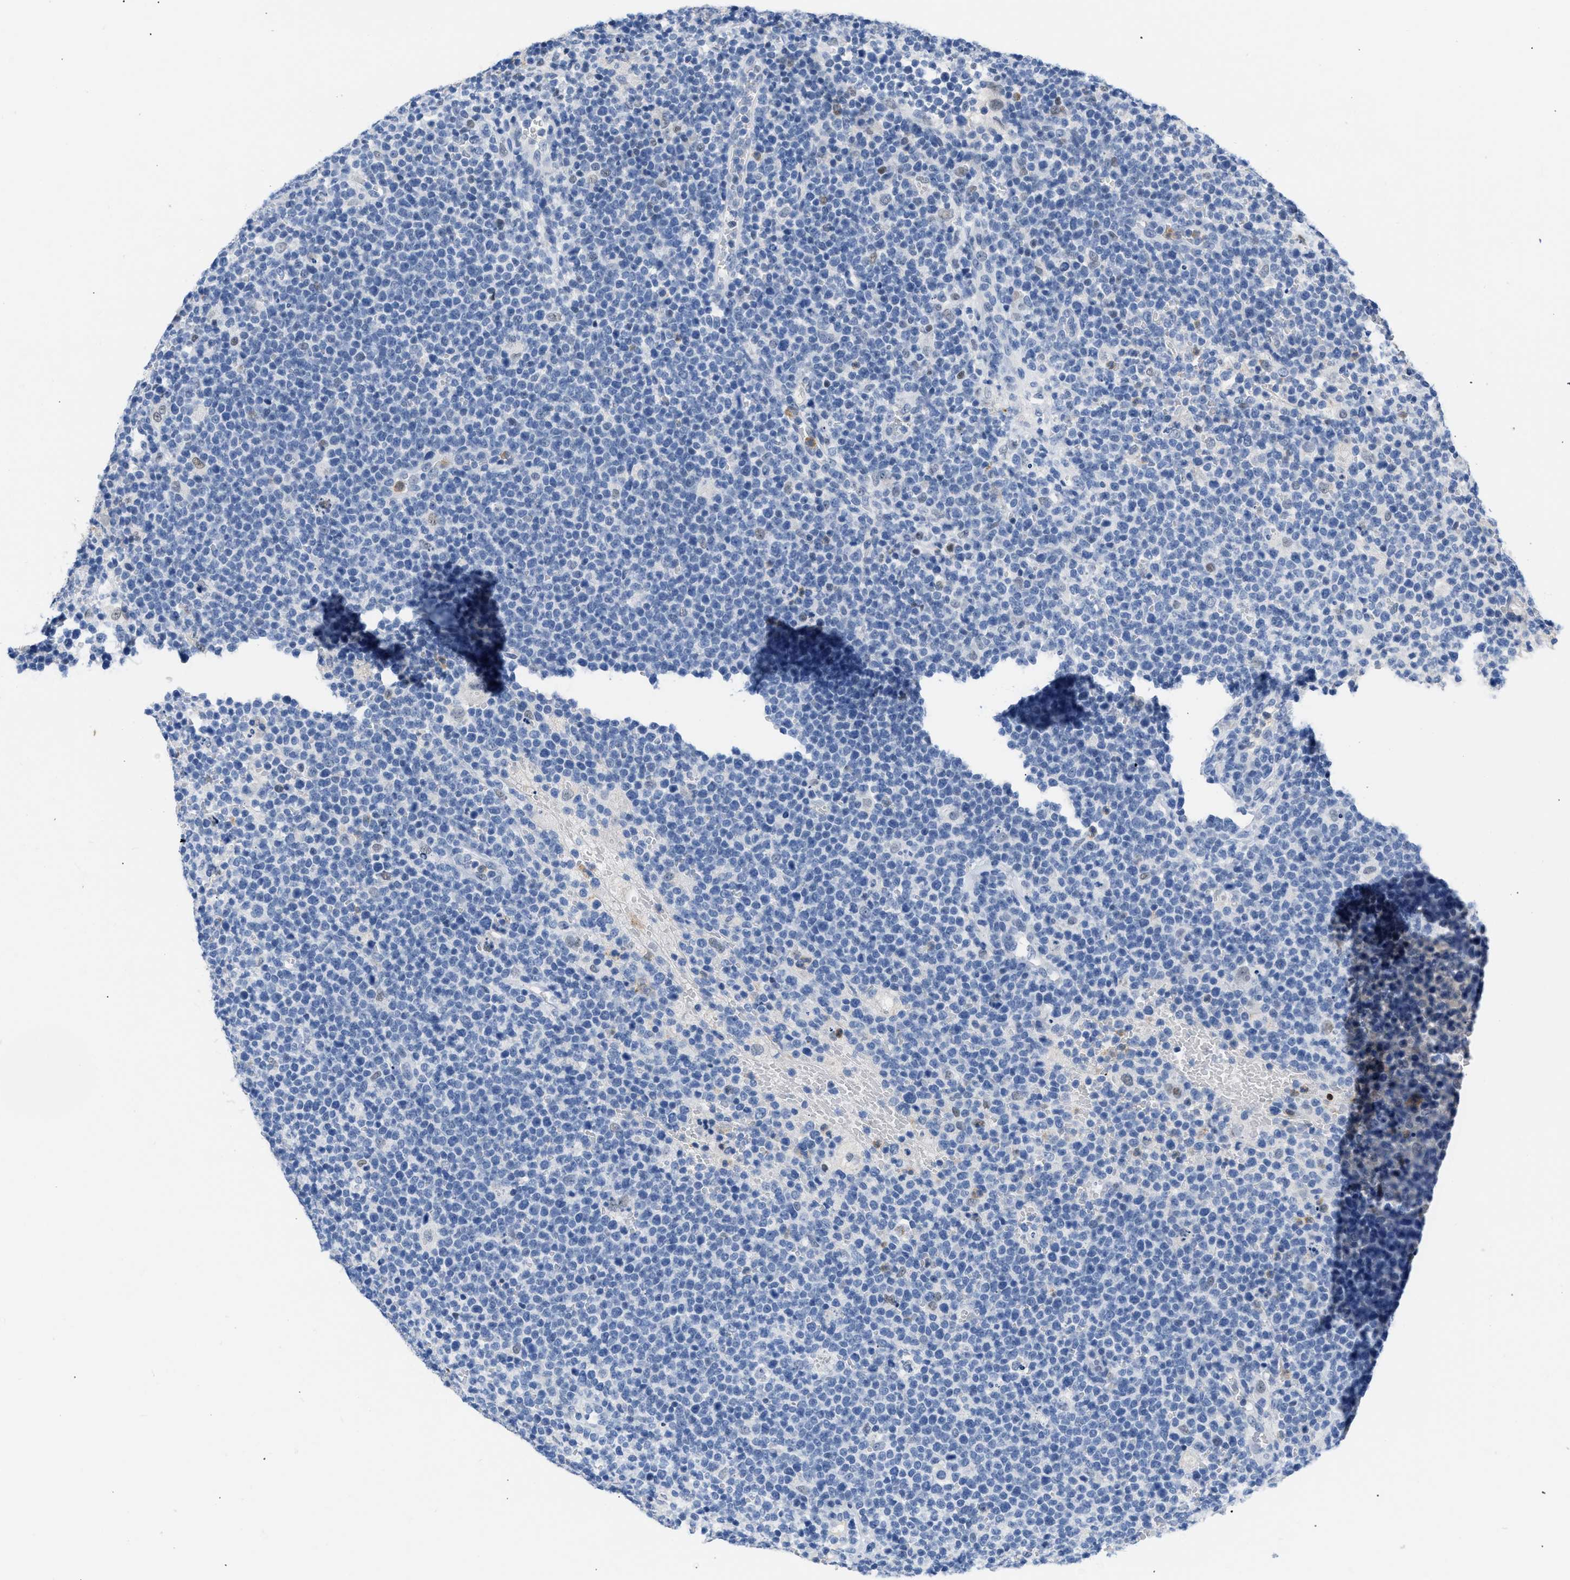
{"staining": {"intensity": "negative", "quantity": "none", "location": "none"}, "tissue": "lymphoma", "cell_type": "Tumor cells", "image_type": "cancer", "snomed": [{"axis": "morphology", "description": "Malignant lymphoma, non-Hodgkin's type, High grade"}, {"axis": "topography", "description": "Lymph node"}], "caption": "Immunohistochemical staining of lymphoma displays no significant staining in tumor cells.", "gene": "BOLL", "patient": {"sex": "male", "age": 61}}